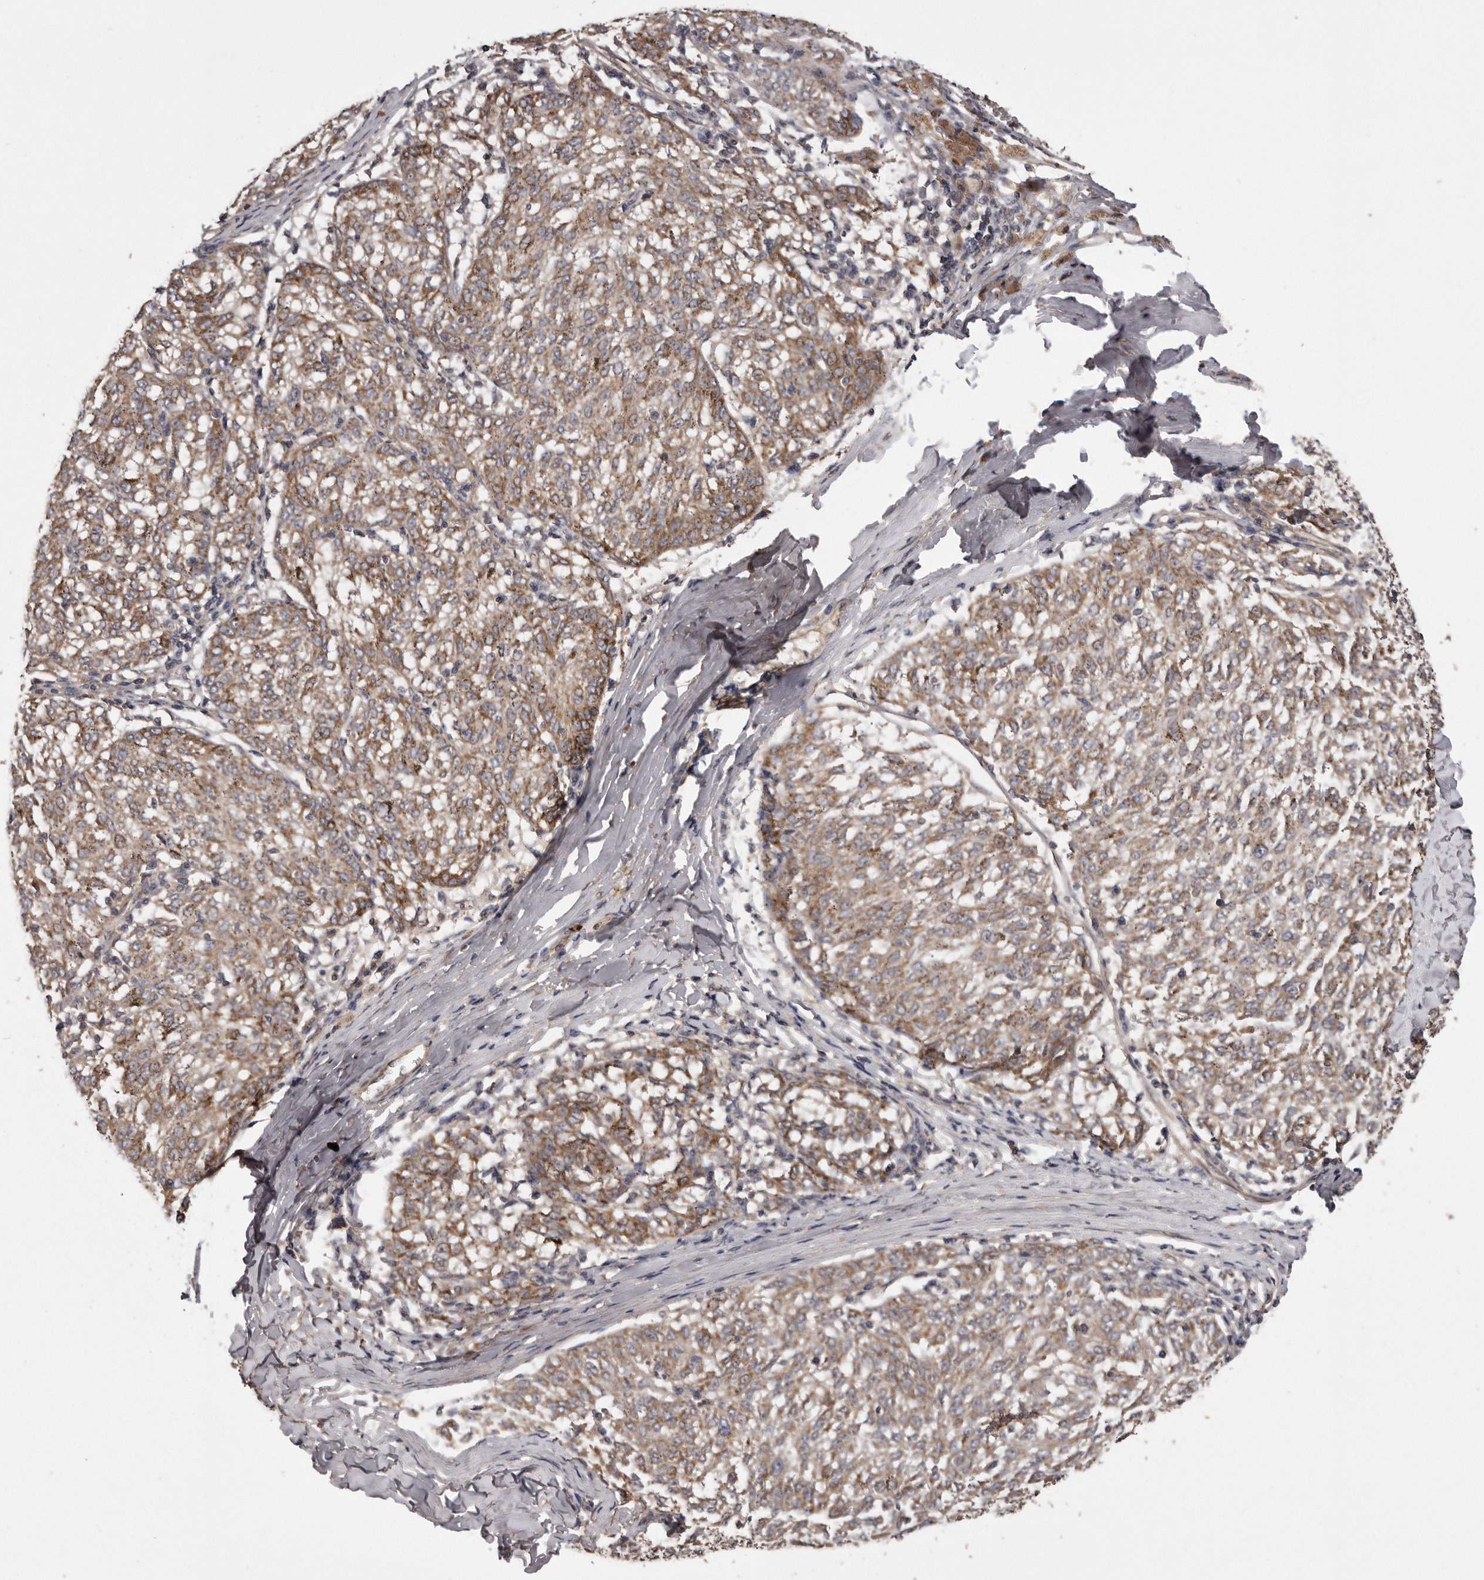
{"staining": {"intensity": "moderate", "quantity": ">75%", "location": "cytoplasmic/membranous"}, "tissue": "melanoma", "cell_type": "Tumor cells", "image_type": "cancer", "snomed": [{"axis": "morphology", "description": "Malignant melanoma, NOS"}, {"axis": "topography", "description": "Skin"}], "caption": "This histopathology image displays immunohistochemistry (IHC) staining of malignant melanoma, with medium moderate cytoplasmic/membranous staining in approximately >75% of tumor cells.", "gene": "ARMCX1", "patient": {"sex": "female", "age": 72}}